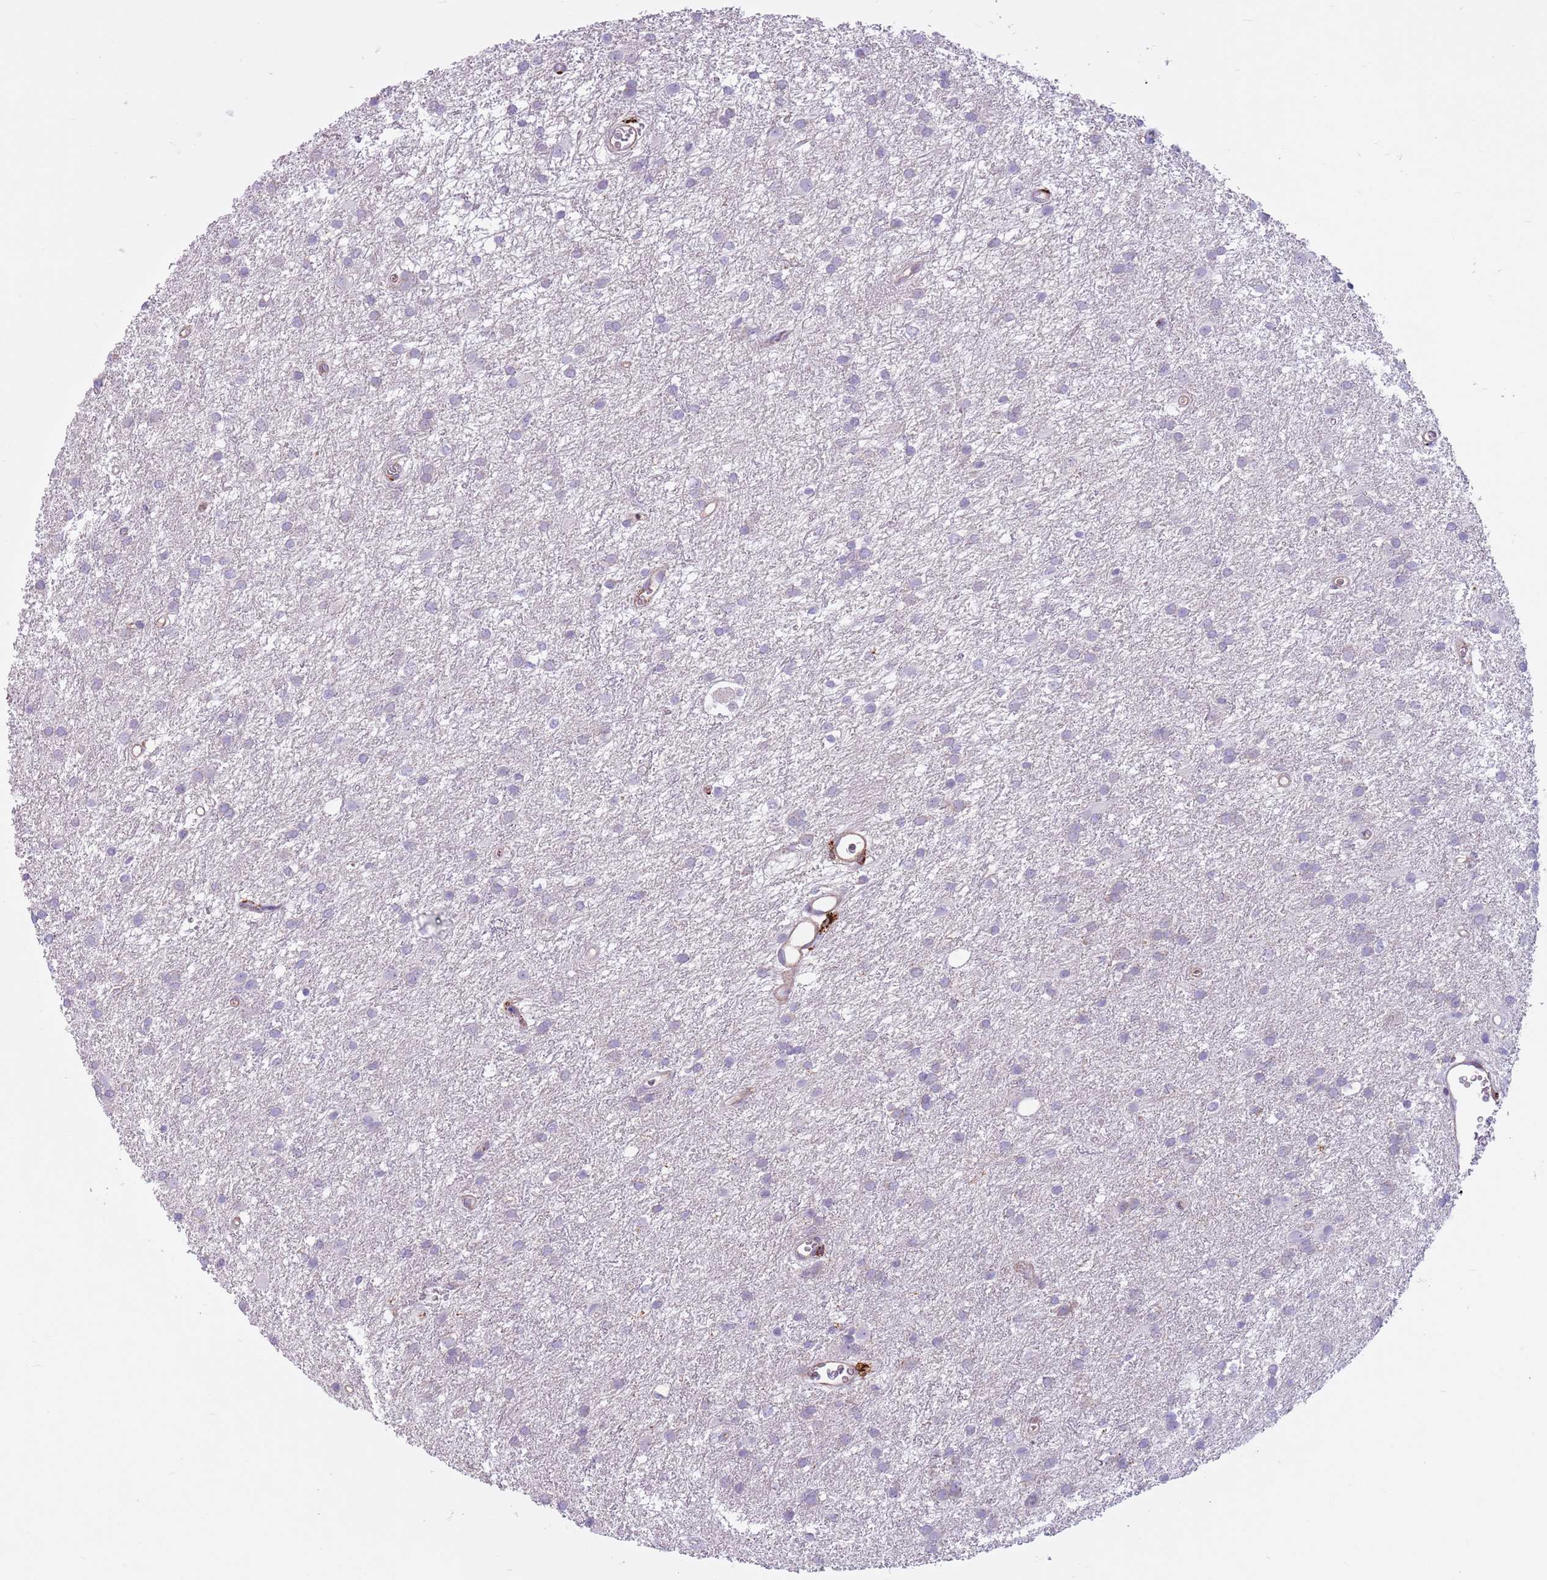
{"staining": {"intensity": "negative", "quantity": "none", "location": "none"}, "tissue": "glioma", "cell_type": "Tumor cells", "image_type": "cancer", "snomed": [{"axis": "morphology", "description": "Glioma, malignant, High grade"}, {"axis": "topography", "description": "Brain"}], "caption": "The IHC micrograph has no significant positivity in tumor cells of glioma tissue. (DAB (3,3'-diaminobenzidine) IHC, high magnification).", "gene": "SNX6", "patient": {"sex": "female", "age": 50}}